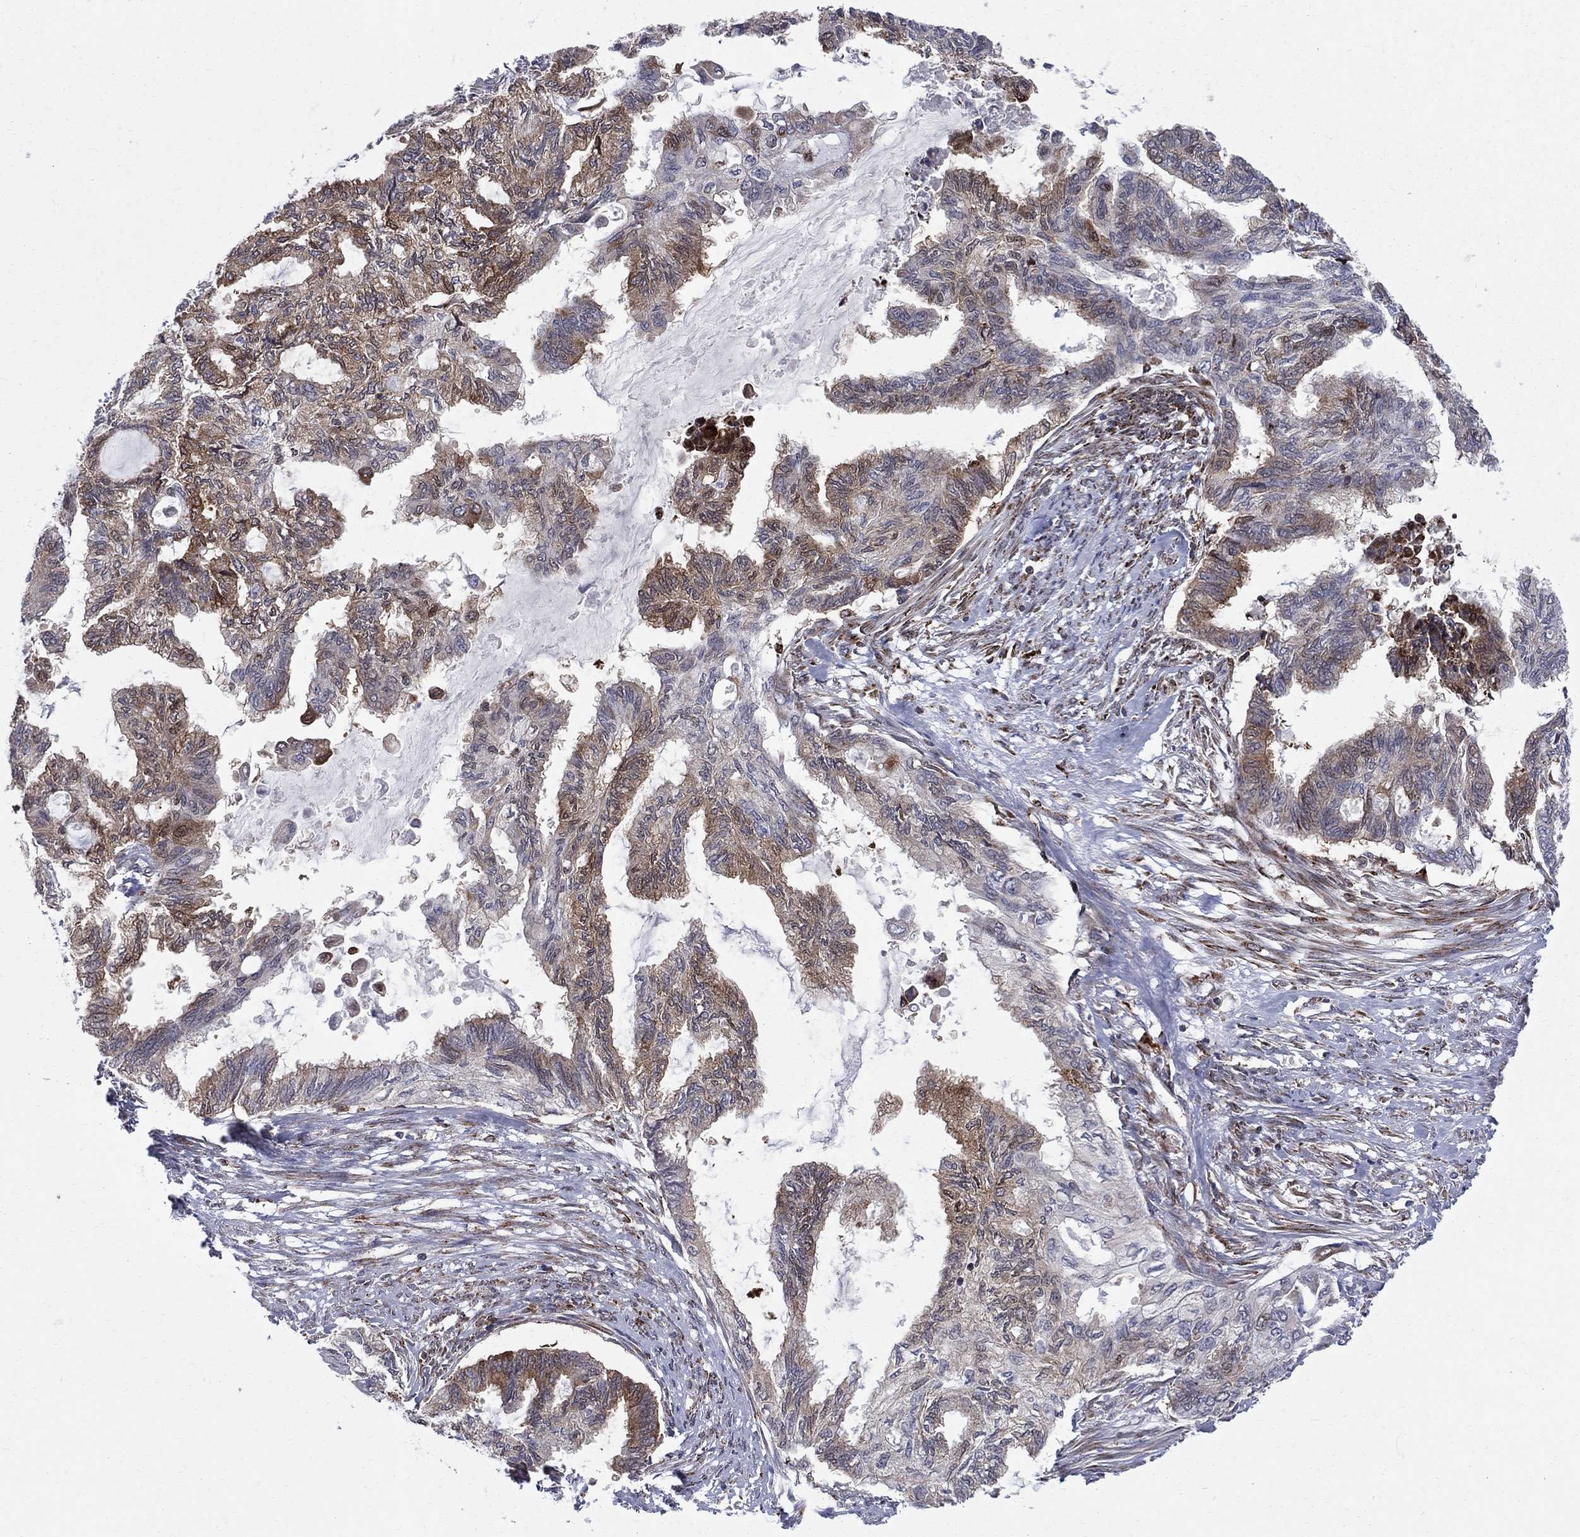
{"staining": {"intensity": "moderate", "quantity": "<25%", "location": "cytoplasmic/membranous"}, "tissue": "endometrial cancer", "cell_type": "Tumor cells", "image_type": "cancer", "snomed": [{"axis": "morphology", "description": "Adenocarcinoma, NOS"}, {"axis": "topography", "description": "Endometrium"}], "caption": "Immunohistochemical staining of human endometrial adenocarcinoma shows moderate cytoplasmic/membranous protein staining in about <25% of tumor cells.", "gene": "CAB39L", "patient": {"sex": "female", "age": 86}}